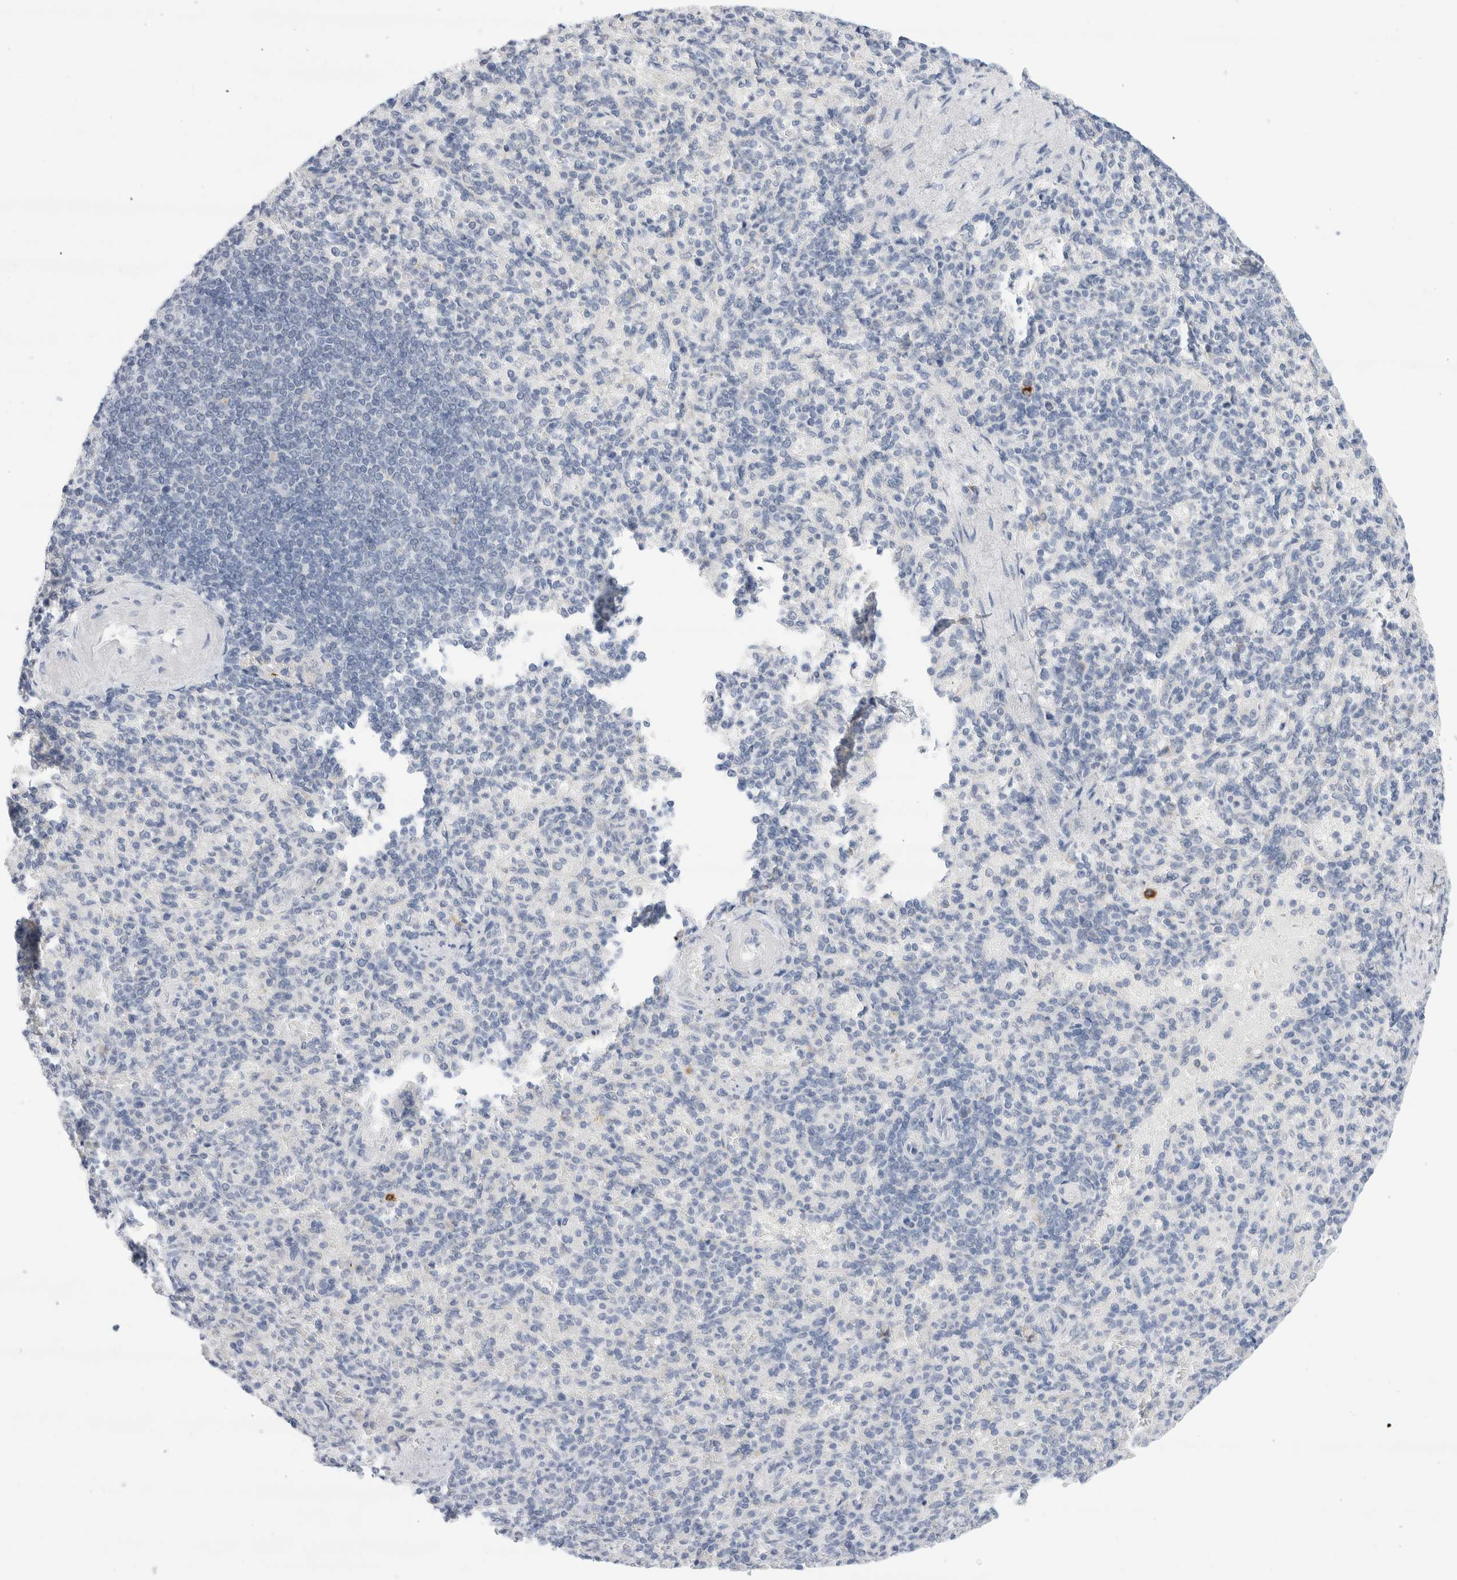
{"staining": {"intensity": "negative", "quantity": "none", "location": "none"}, "tissue": "spleen", "cell_type": "Cells in red pulp", "image_type": "normal", "snomed": [{"axis": "morphology", "description": "Normal tissue, NOS"}, {"axis": "topography", "description": "Spleen"}], "caption": "Spleen was stained to show a protein in brown. There is no significant staining in cells in red pulp. (Stains: DAB immunohistochemistry (IHC) with hematoxylin counter stain, Microscopy: brightfield microscopy at high magnification).", "gene": "SLC22A12", "patient": {"sex": "female", "age": 74}}